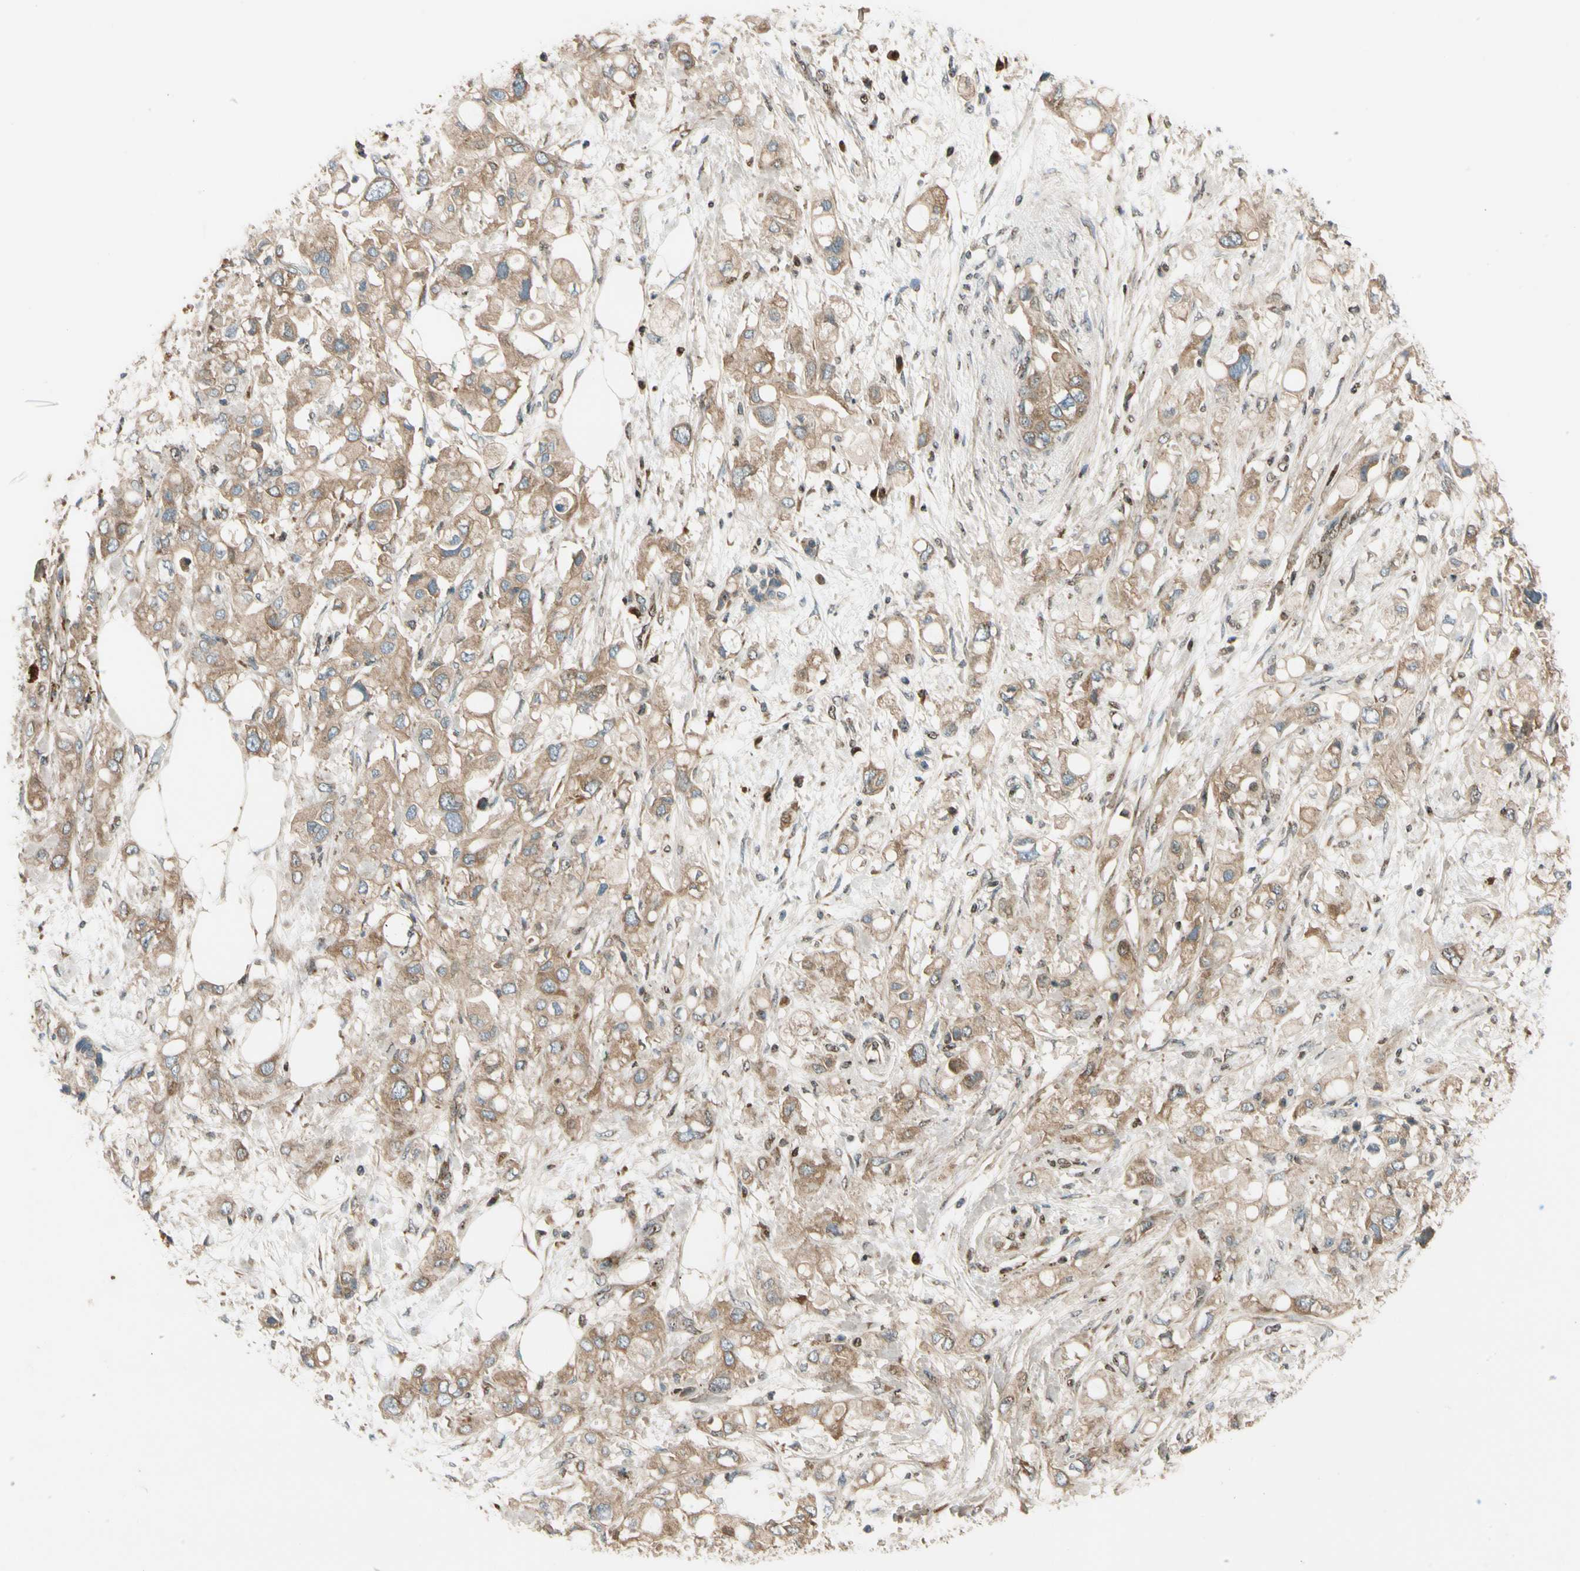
{"staining": {"intensity": "moderate", "quantity": ">75%", "location": "cytoplasmic/membranous"}, "tissue": "pancreatic cancer", "cell_type": "Tumor cells", "image_type": "cancer", "snomed": [{"axis": "morphology", "description": "Adenocarcinoma, NOS"}, {"axis": "topography", "description": "Pancreas"}], "caption": "A brown stain shows moderate cytoplasmic/membranous positivity of a protein in human adenocarcinoma (pancreatic) tumor cells.", "gene": "MST1R", "patient": {"sex": "female", "age": 56}}